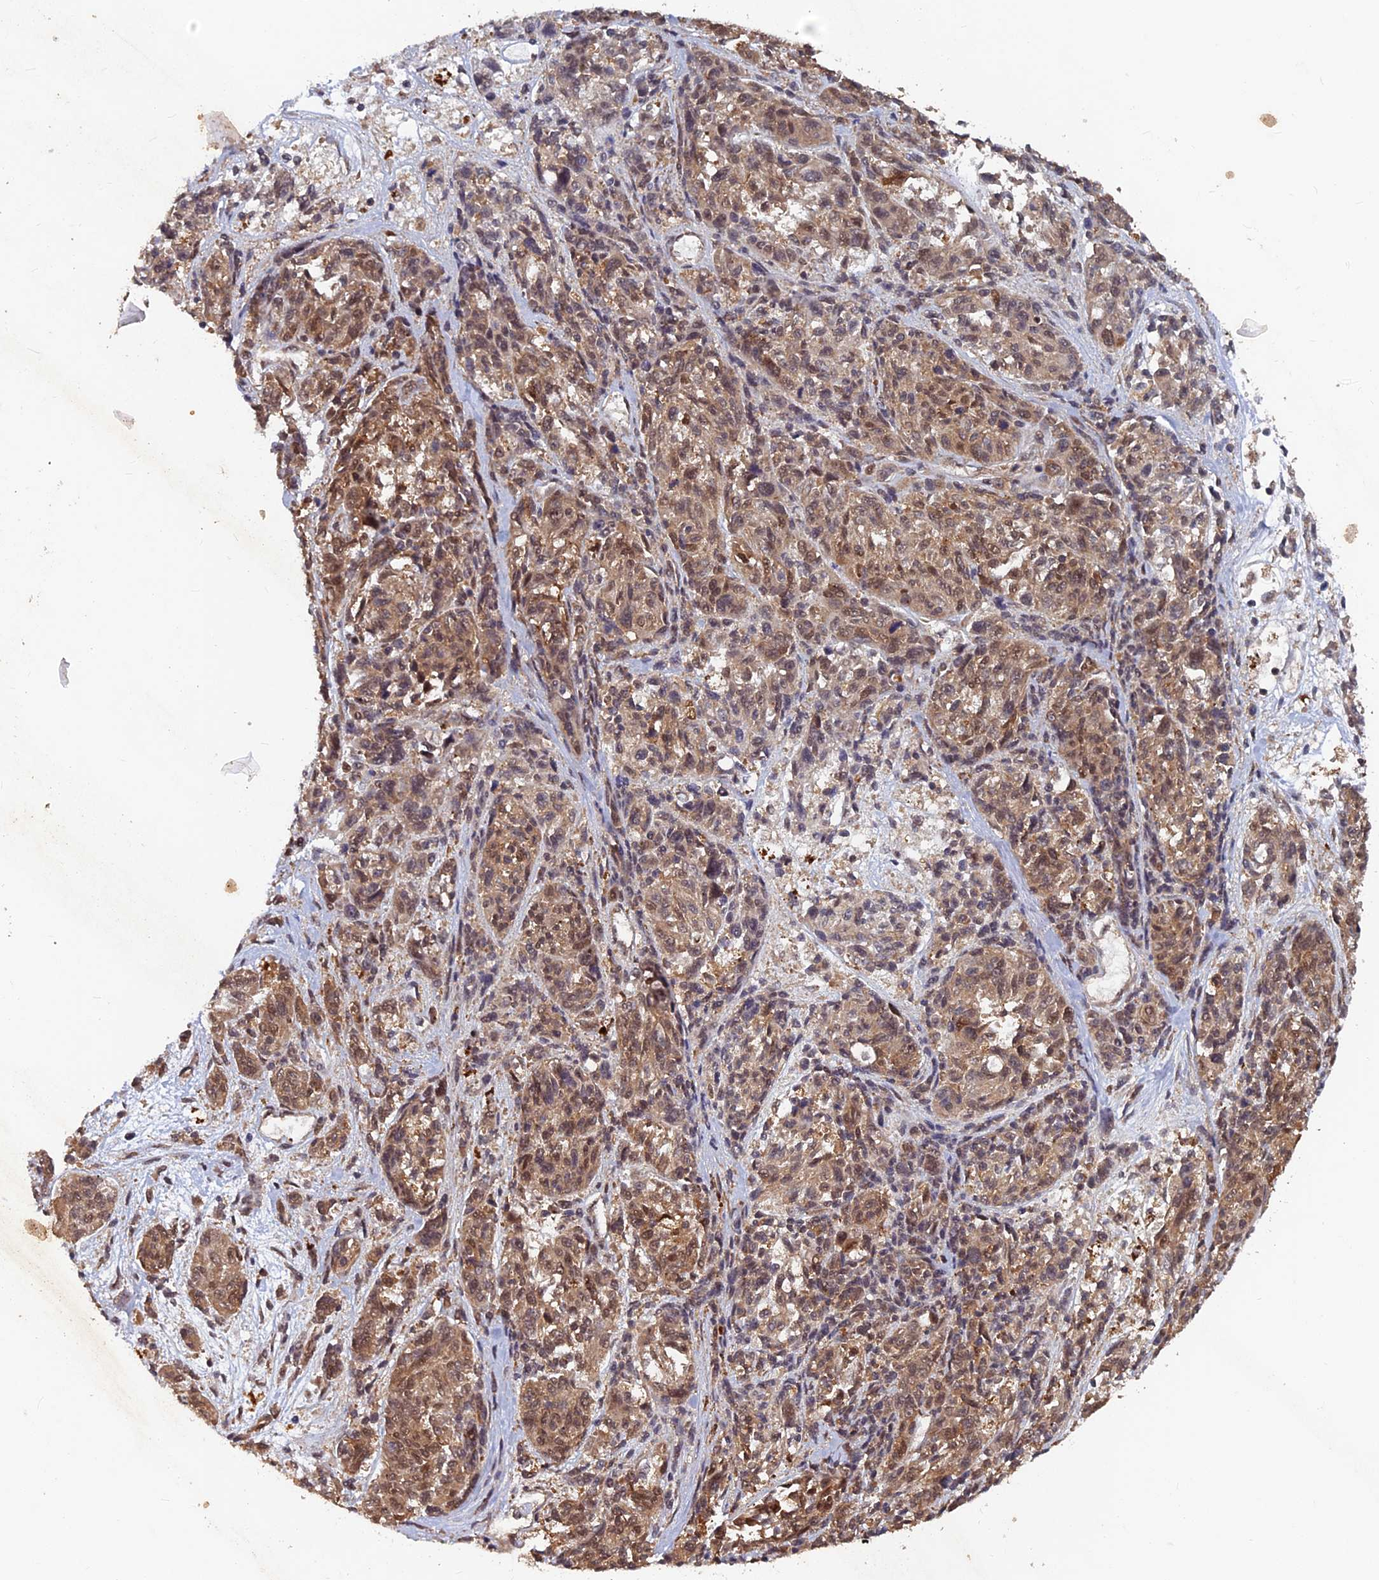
{"staining": {"intensity": "moderate", "quantity": ">75%", "location": "cytoplasmic/membranous,nuclear"}, "tissue": "melanoma", "cell_type": "Tumor cells", "image_type": "cancer", "snomed": [{"axis": "morphology", "description": "Malignant melanoma, NOS"}, {"axis": "topography", "description": "Skin"}], "caption": "The image shows staining of malignant melanoma, revealing moderate cytoplasmic/membranous and nuclear protein staining (brown color) within tumor cells.", "gene": "FAM53C", "patient": {"sex": "male", "age": 53}}